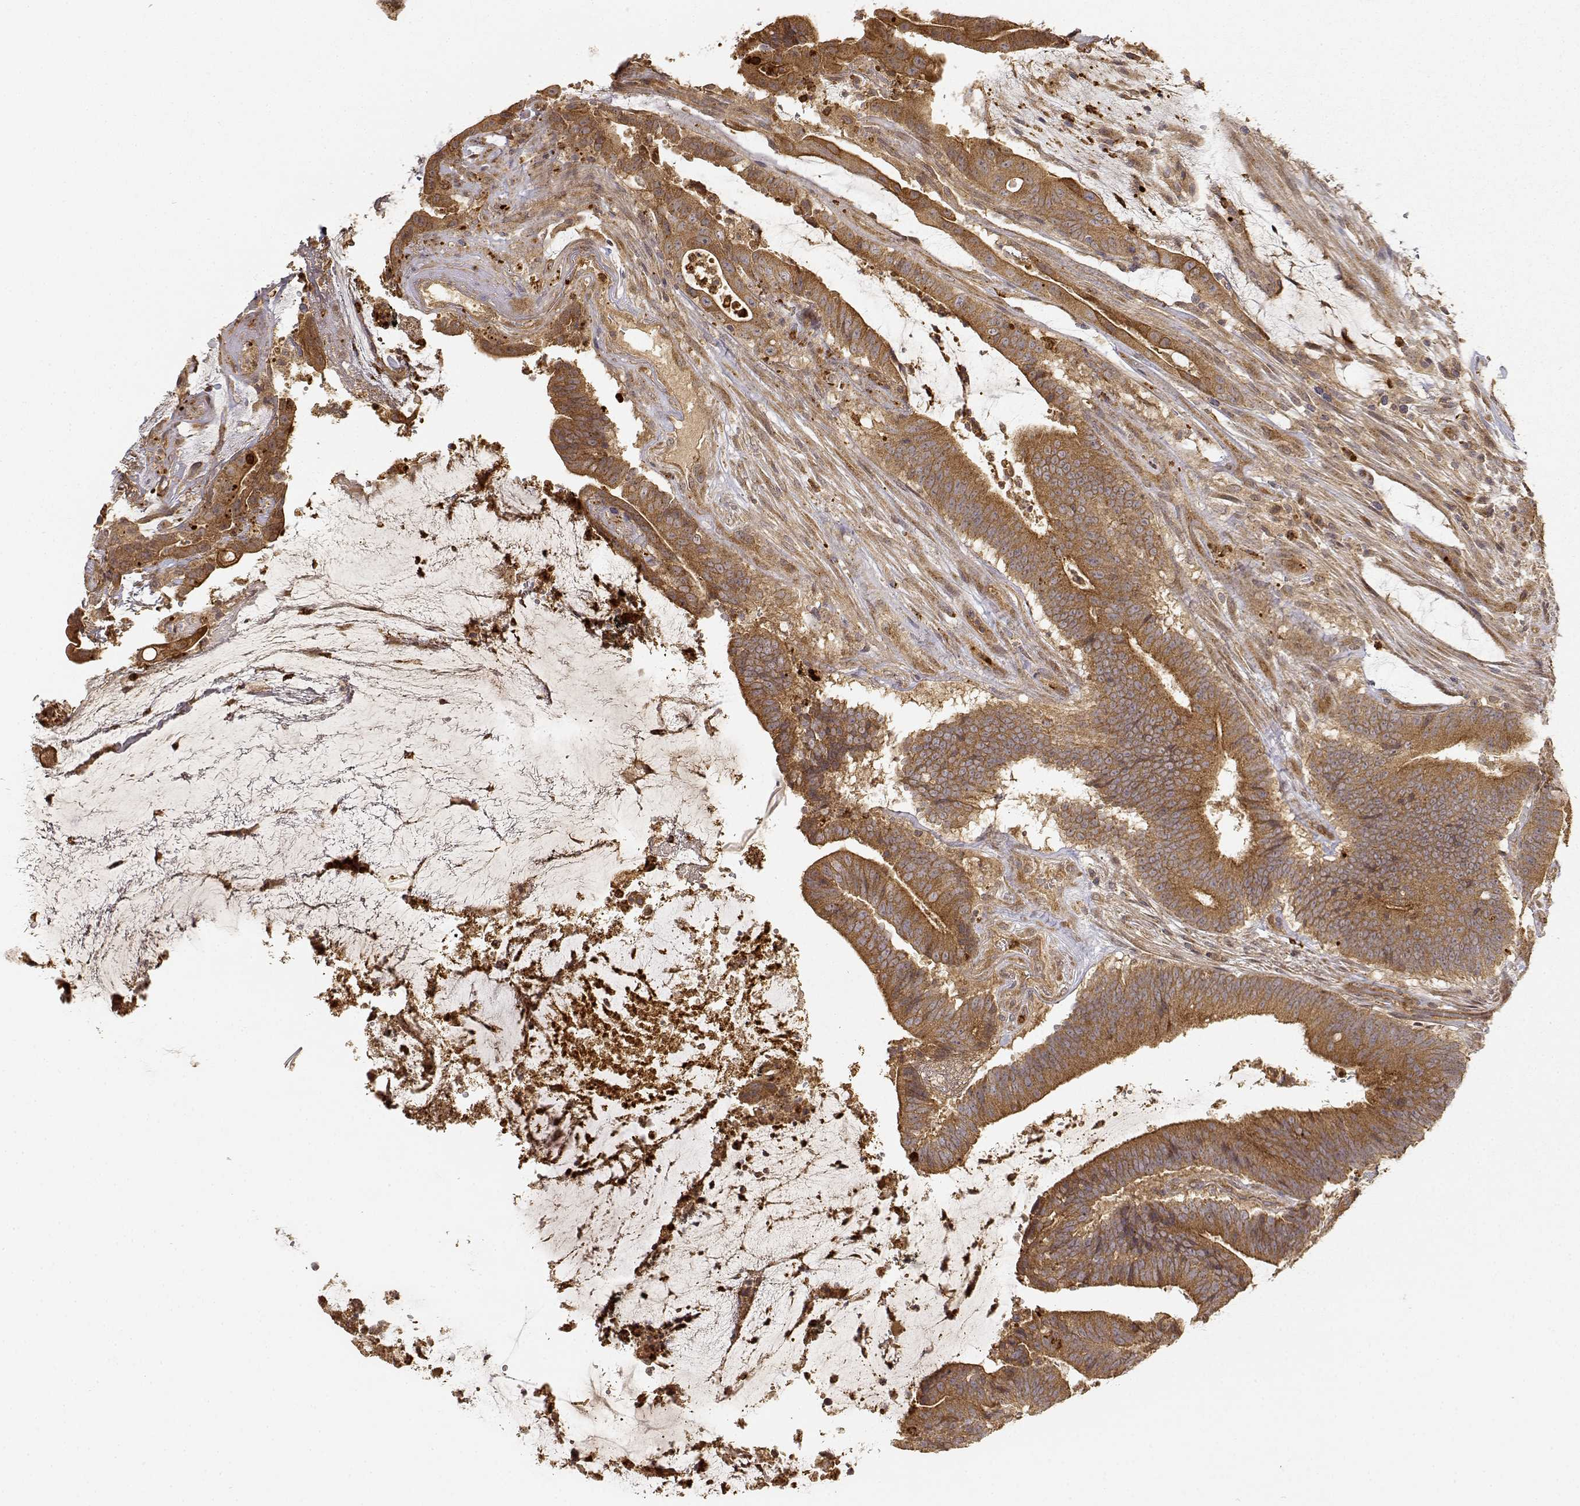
{"staining": {"intensity": "moderate", "quantity": ">75%", "location": "cytoplasmic/membranous"}, "tissue": "colorectal cancer", "cell_type": "Tumor cells", "image_type": "cancer", "snomed": [{"axis": "morphology", "description": "Adenocarcinoma, NOS"}, {"axis": "topography", "description": "Colon"}], "caption": "Colorectal adenocarcinoma stained for a protein (brown) displays moderate cytoplasmic/membranous positive expression in approximately >75% of tumor cells.", "gene": "CDK5RAP2", "patient": {"sex": "female", "age": 43}}